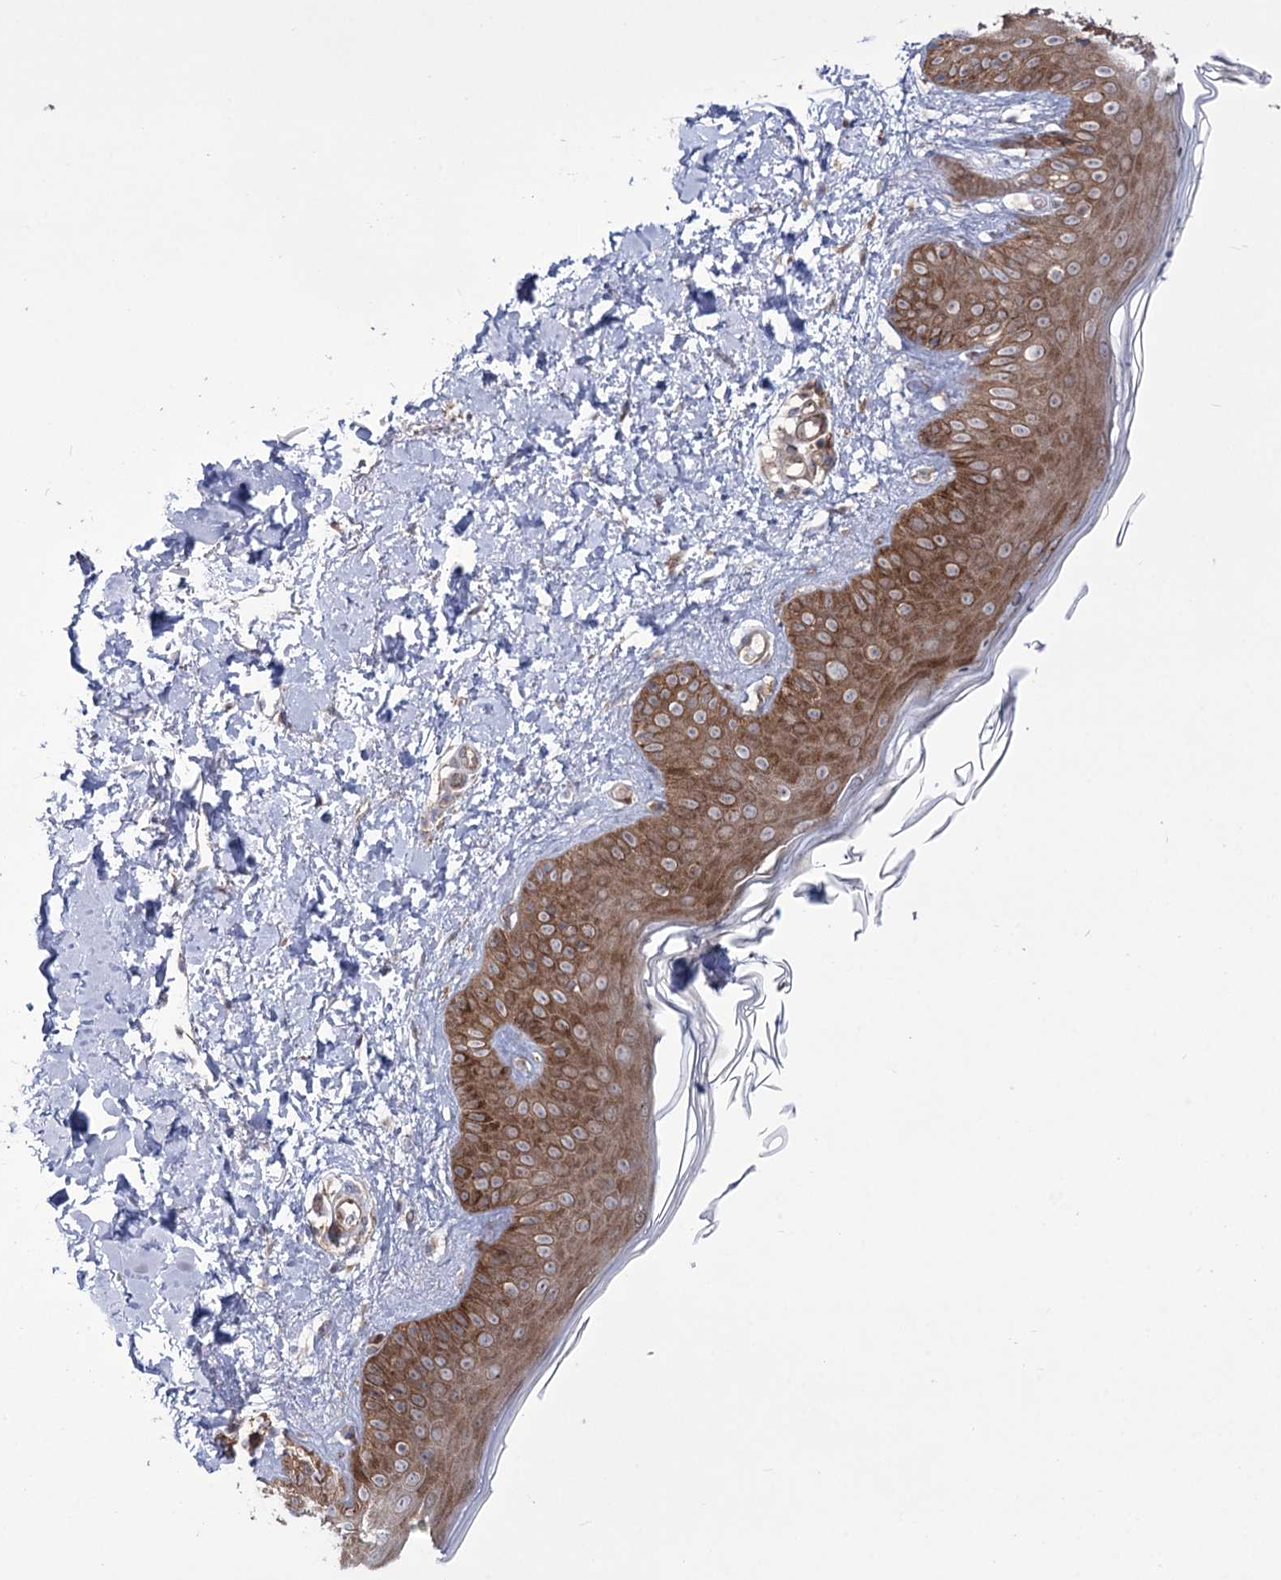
{"staining": {"intensity": "negative", "quantity": "none", "location": "none"}, "tissue": "skin", "cell_type": "Fibroblasts", "image_type": "normal", "snomed": [{"axis": "morphology", "description": "Normal tissue, NOS"}, {"axis": "topography", "description": "Skin"}], "caption": "Immunohistochemistry image of unremarkable human skin stained for a protein (brown), which shows no positivity in fibroblasts.", "gene": "ZNF622", "patient": {"sex": "male", "age": 52}}